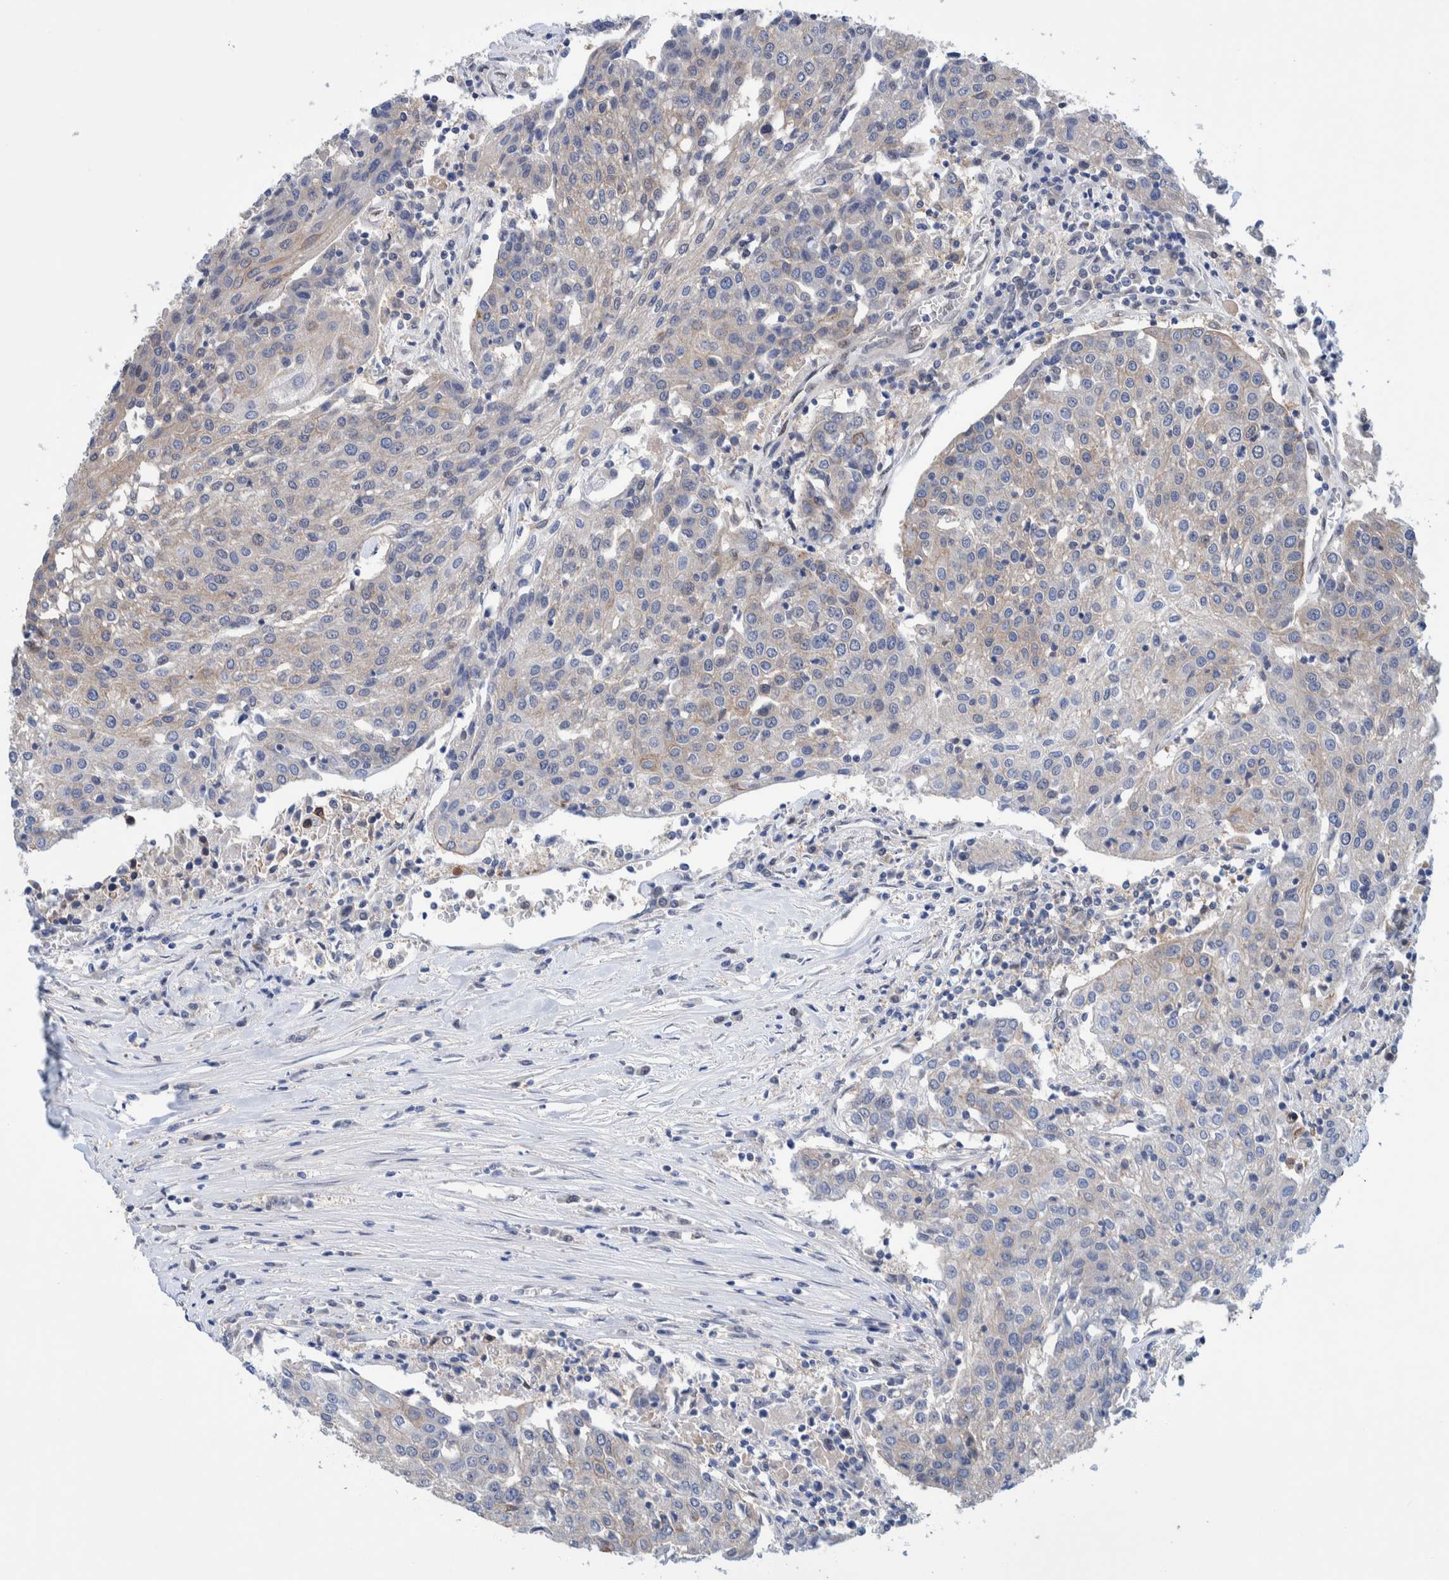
{"staining": {"intensity": "negative", "quantity": "none", "location": "none"}, "tissue": "urothelial cancer", "cell_type": "Tumor cells", "image_type": "cancer", "snomed": [{"axis": "morphology", "description": "Urothelial carcinoma, High grade"}, {"axis": "topography", "description": "Urinary bladder"}], "caption": "Immunohistochemical staining of urothelial carcinoma (high-grade) exhibits no significant staining in tumor cells.", "gene": "PFAS", "patient": {"sex": "female", "age": 85}}